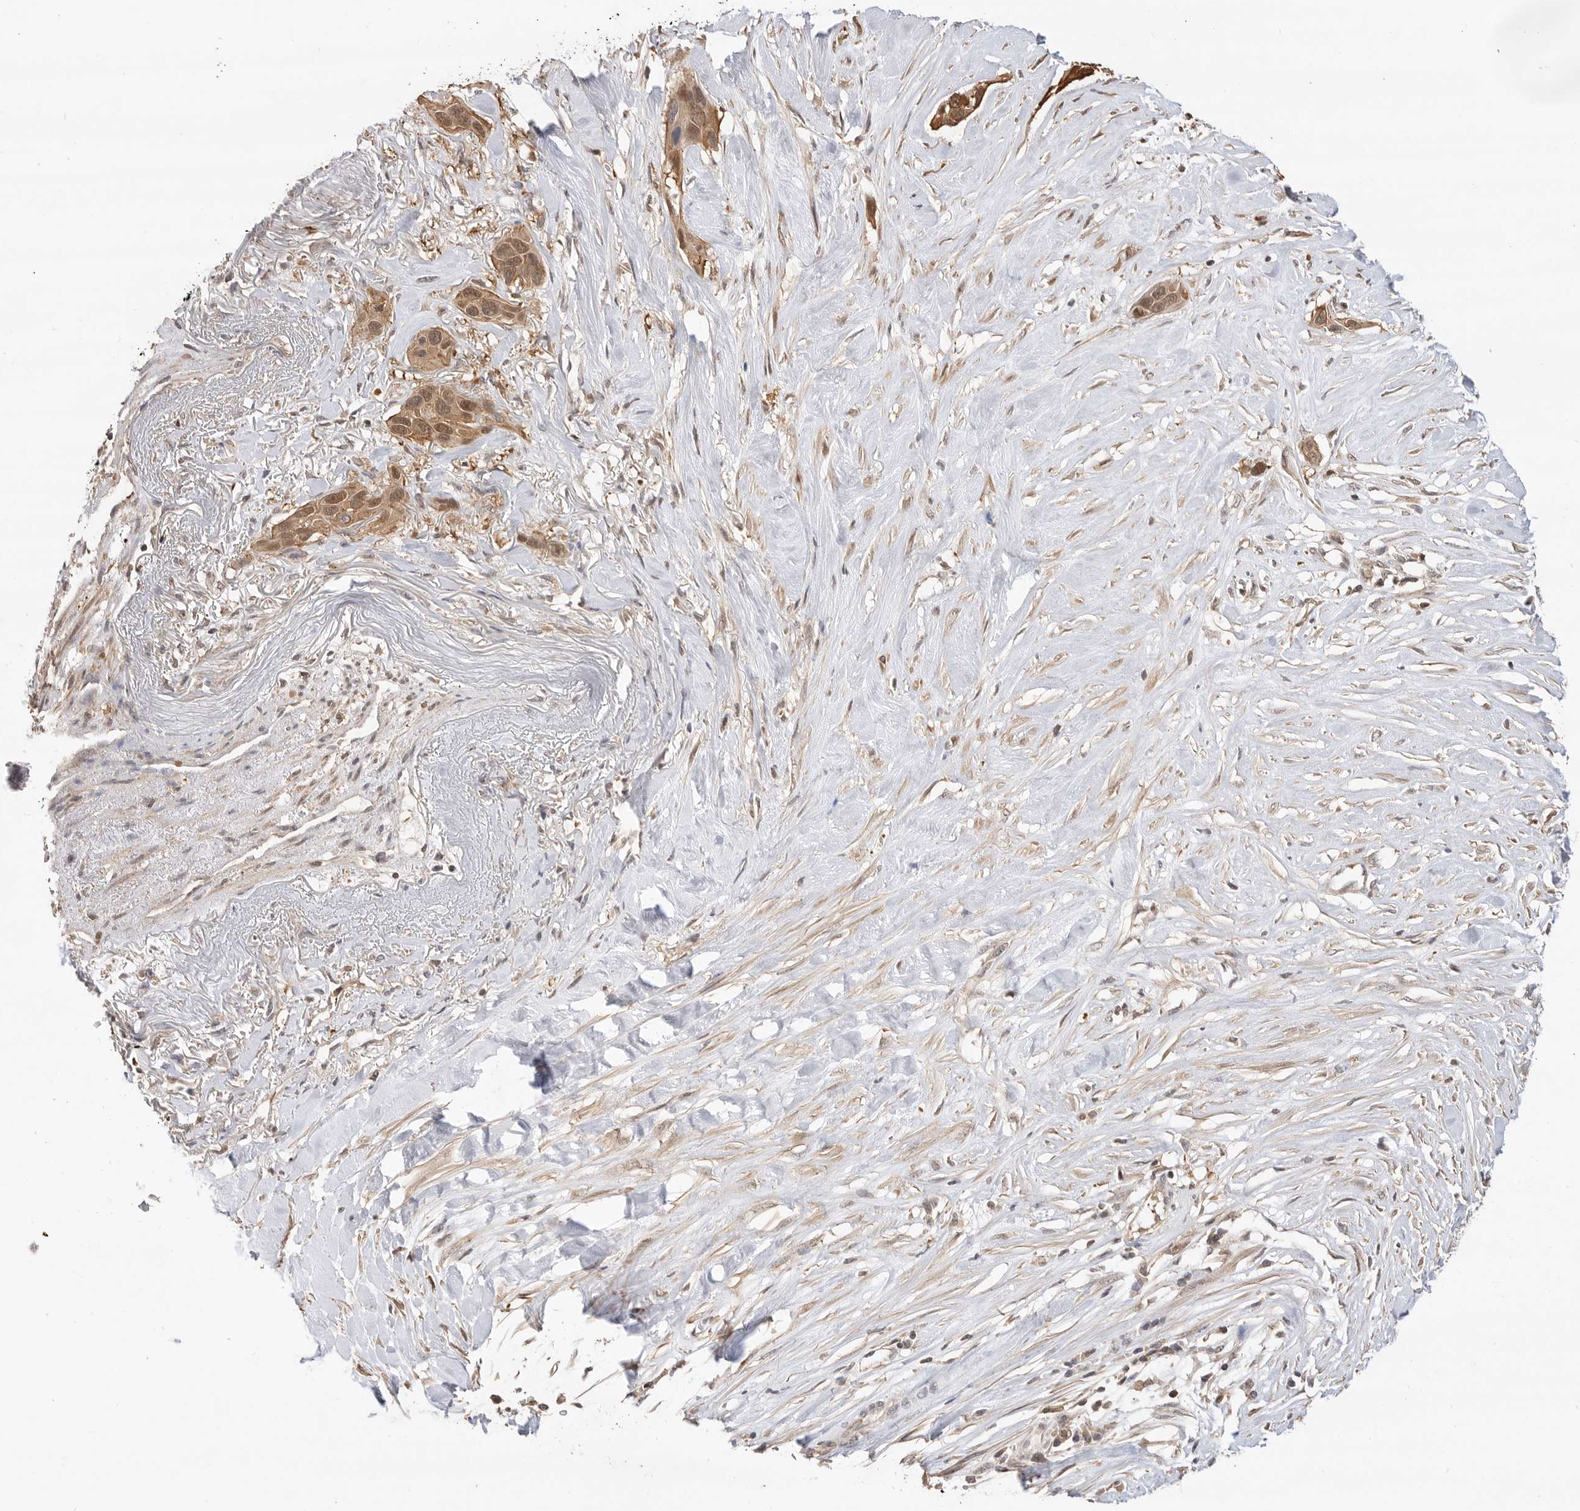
{"staining": {"intensity": "moderate", "quantity": ">75%", "location": "cytoplasmic/membranous,nuclear"}, "tissue": "pancreatic cancer", "cell_type": "Tumor cells", "image_type": "cancer", "snomed": [{"axis": "morphology", "description": "Adenocarcinoma, NOS"}, {"axis": "topography", "description": "Pancreas"}], "caption": "Pancreatic cancer stained with immunohistochemistry (IHC) demonstrates moderate cytoplasmic/membranous and nuclear positivity in approximately >75% of tumor cells.", "gene": "CLDN12", "patient": {"sex": "female", "age": 60}}